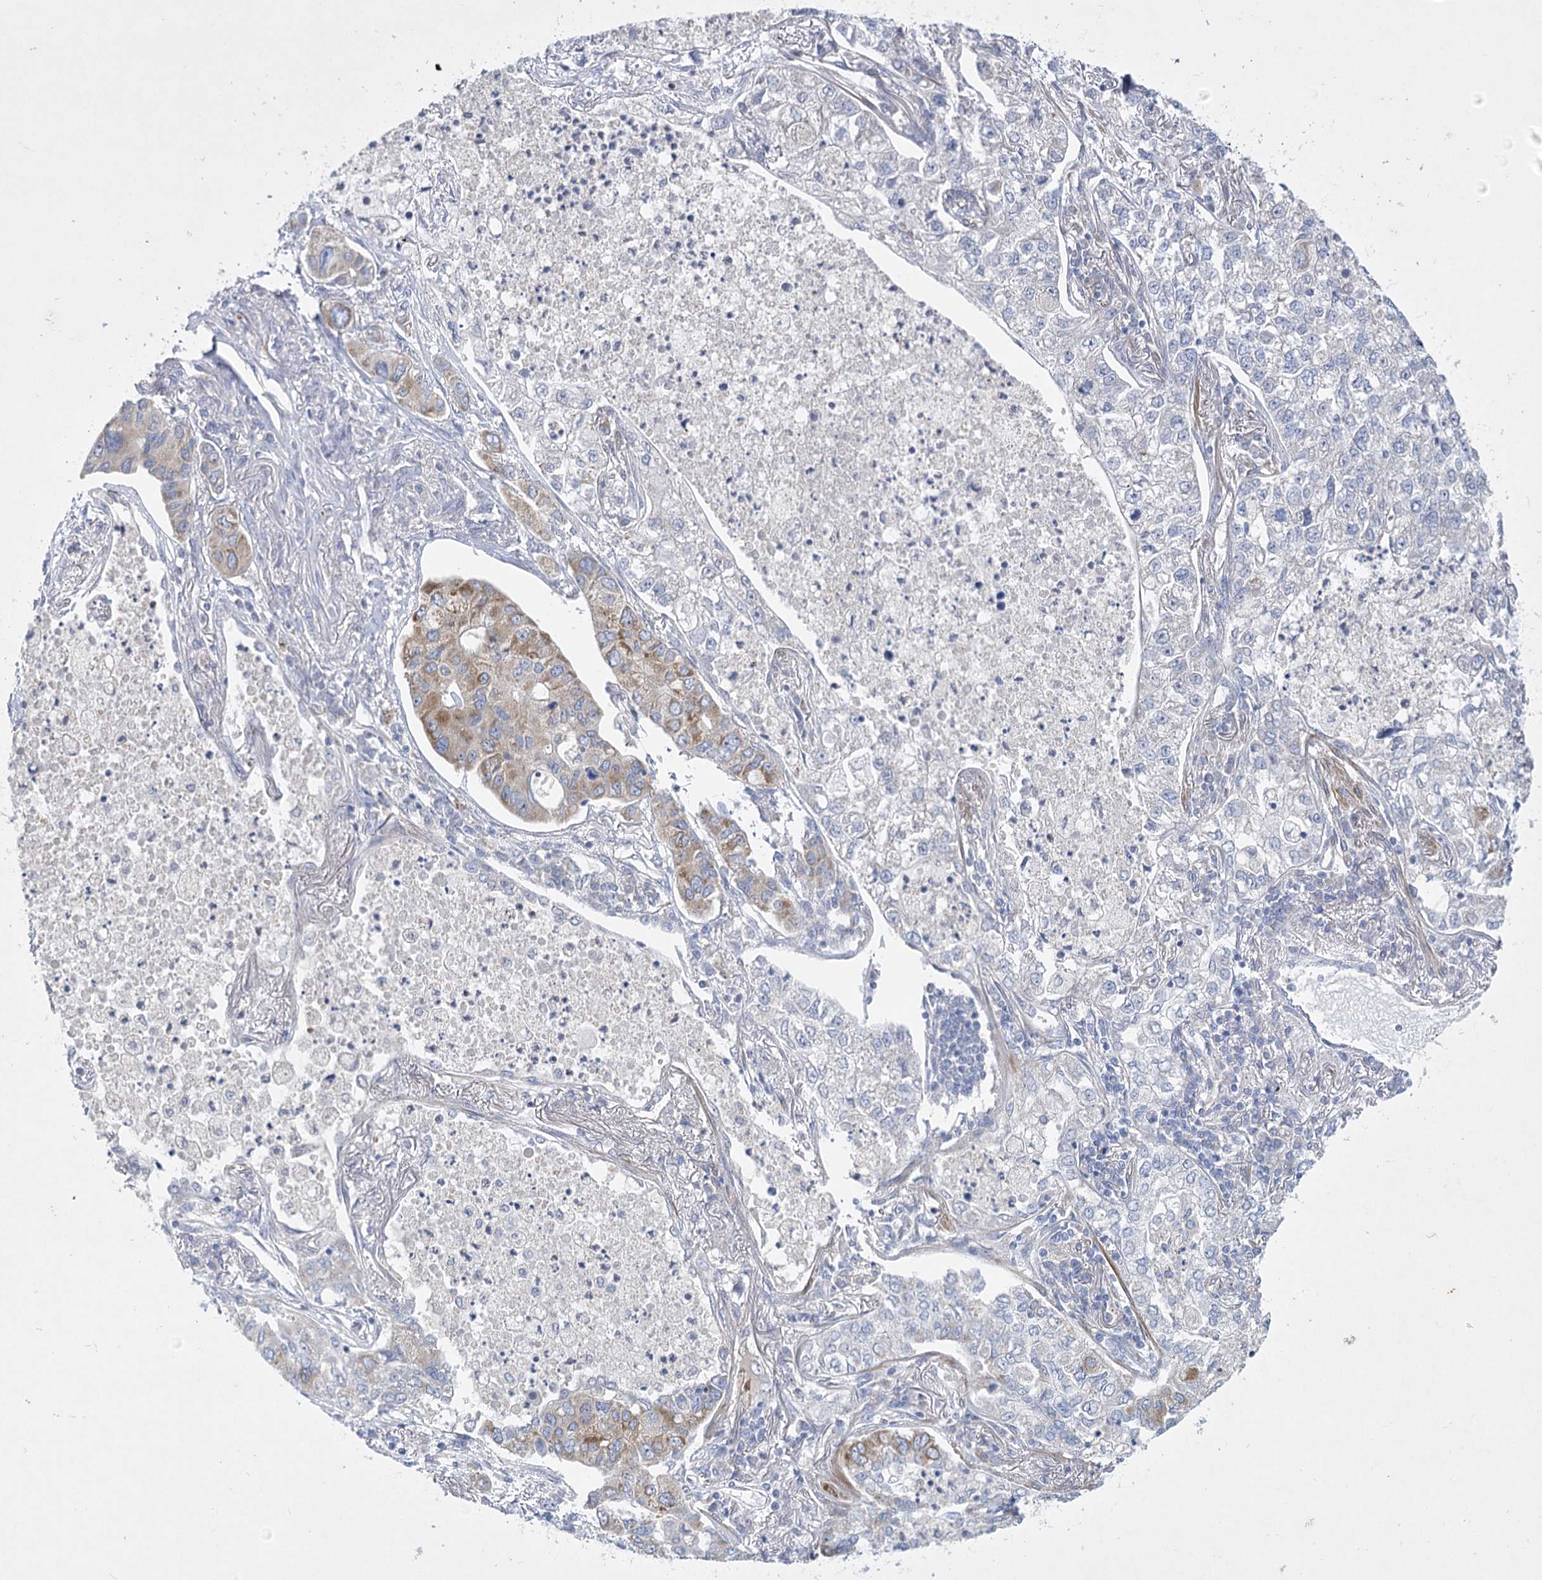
{"staining": {"intensity": "moderate", "quantity": "<25%", "location": "cytoplasmic/membranous"}, "tissue": "lung cancer", "cell_type": "Tumor cells", "image_type": "cancer", "snomed": [{"axis": "morphology", "description": "Adenocarcinoma, NOS"}, {"axis": "topography", "description": "Lung"}], "caption": "Immunohistochemistry (DAB (3,3'-diaminobenzidine)) staining of adenocarcinoma (lung) reveals moderate cytoplasmic/membranous protein expression in about <25% of tumor cells.", "gene": "DHTKD1", "patient": {"sex": "male", "age": 49}}